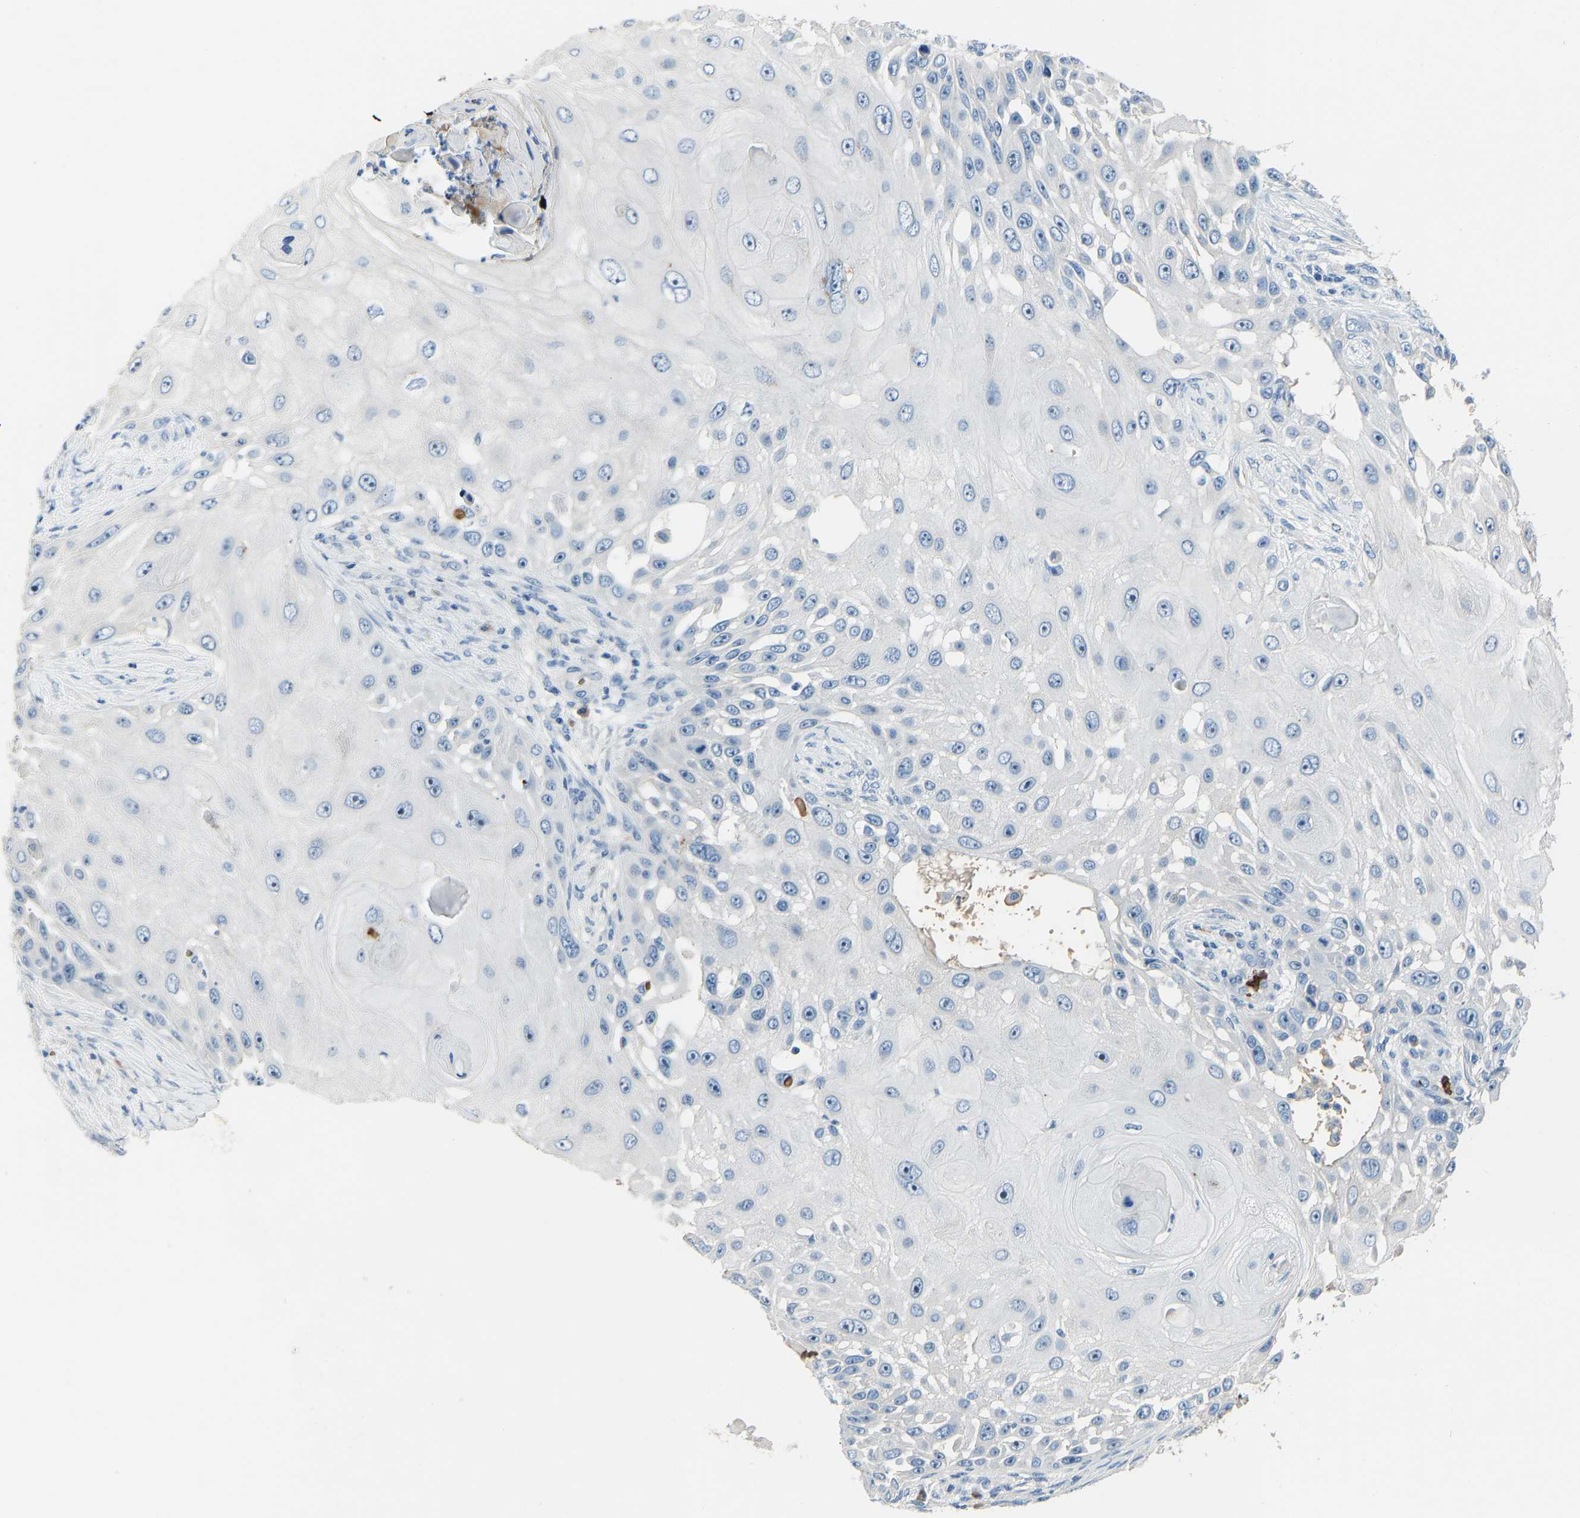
{"staining": {"intensity": "negative", "quantity": "none", "location": "none"}, "tissue": "skin cancer", "cell_type": "Tumor cells", "image_type": "cancer", "snomed": [{"axis": "morphology", "description": "Squamous cell carcinoma, NOS"}, {"axis": "topography", "description": "Skin"}], "caption": "Skin cancer stained for a protein using immunohistochemistry displays no positivity tumor cells.", "gene": "PIGS", "patient": {"sex": "female", "age": 44}}